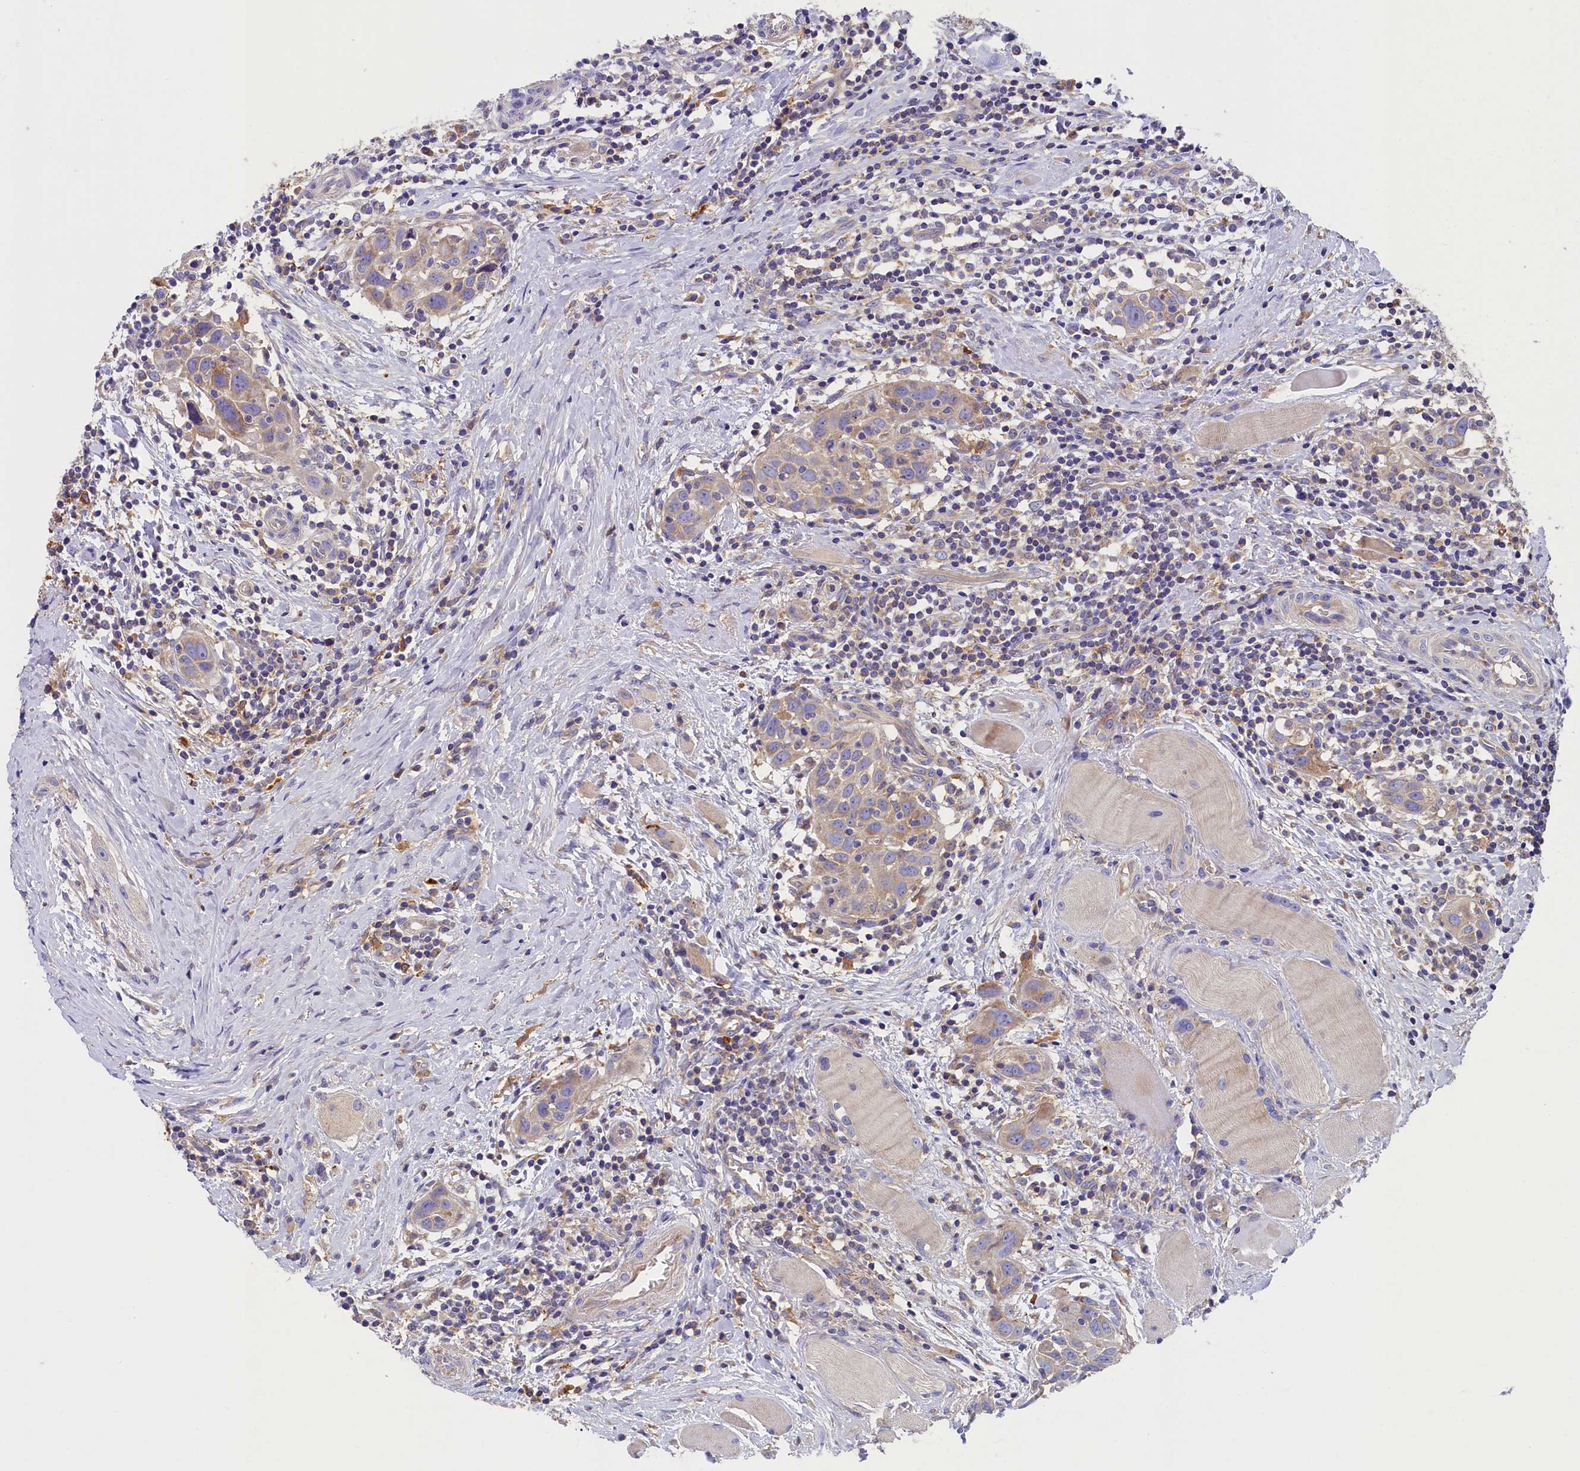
{"staining": {"intensity": "weak", "quantity": "<25%", "location": "cytoplasmic/membranous"}, "tissue": "head and neck cancer", "cell_type": "Tumor cells", "image_type": "cancer", "snomed": [{"axis": "morphology", "description": "Squamous cell carcinoma, NOS"}, {"axis": "topography", "description": "Oral tissue"}, {"axis": "topography", "description": "Head-Neck"}], "caption": "A micrograph of human squamous cell carcinoma (head and neck) is negative for staining in tumor cells.", "gene": "SEC31B", "patient": {"sex": "female", "age": 50}}